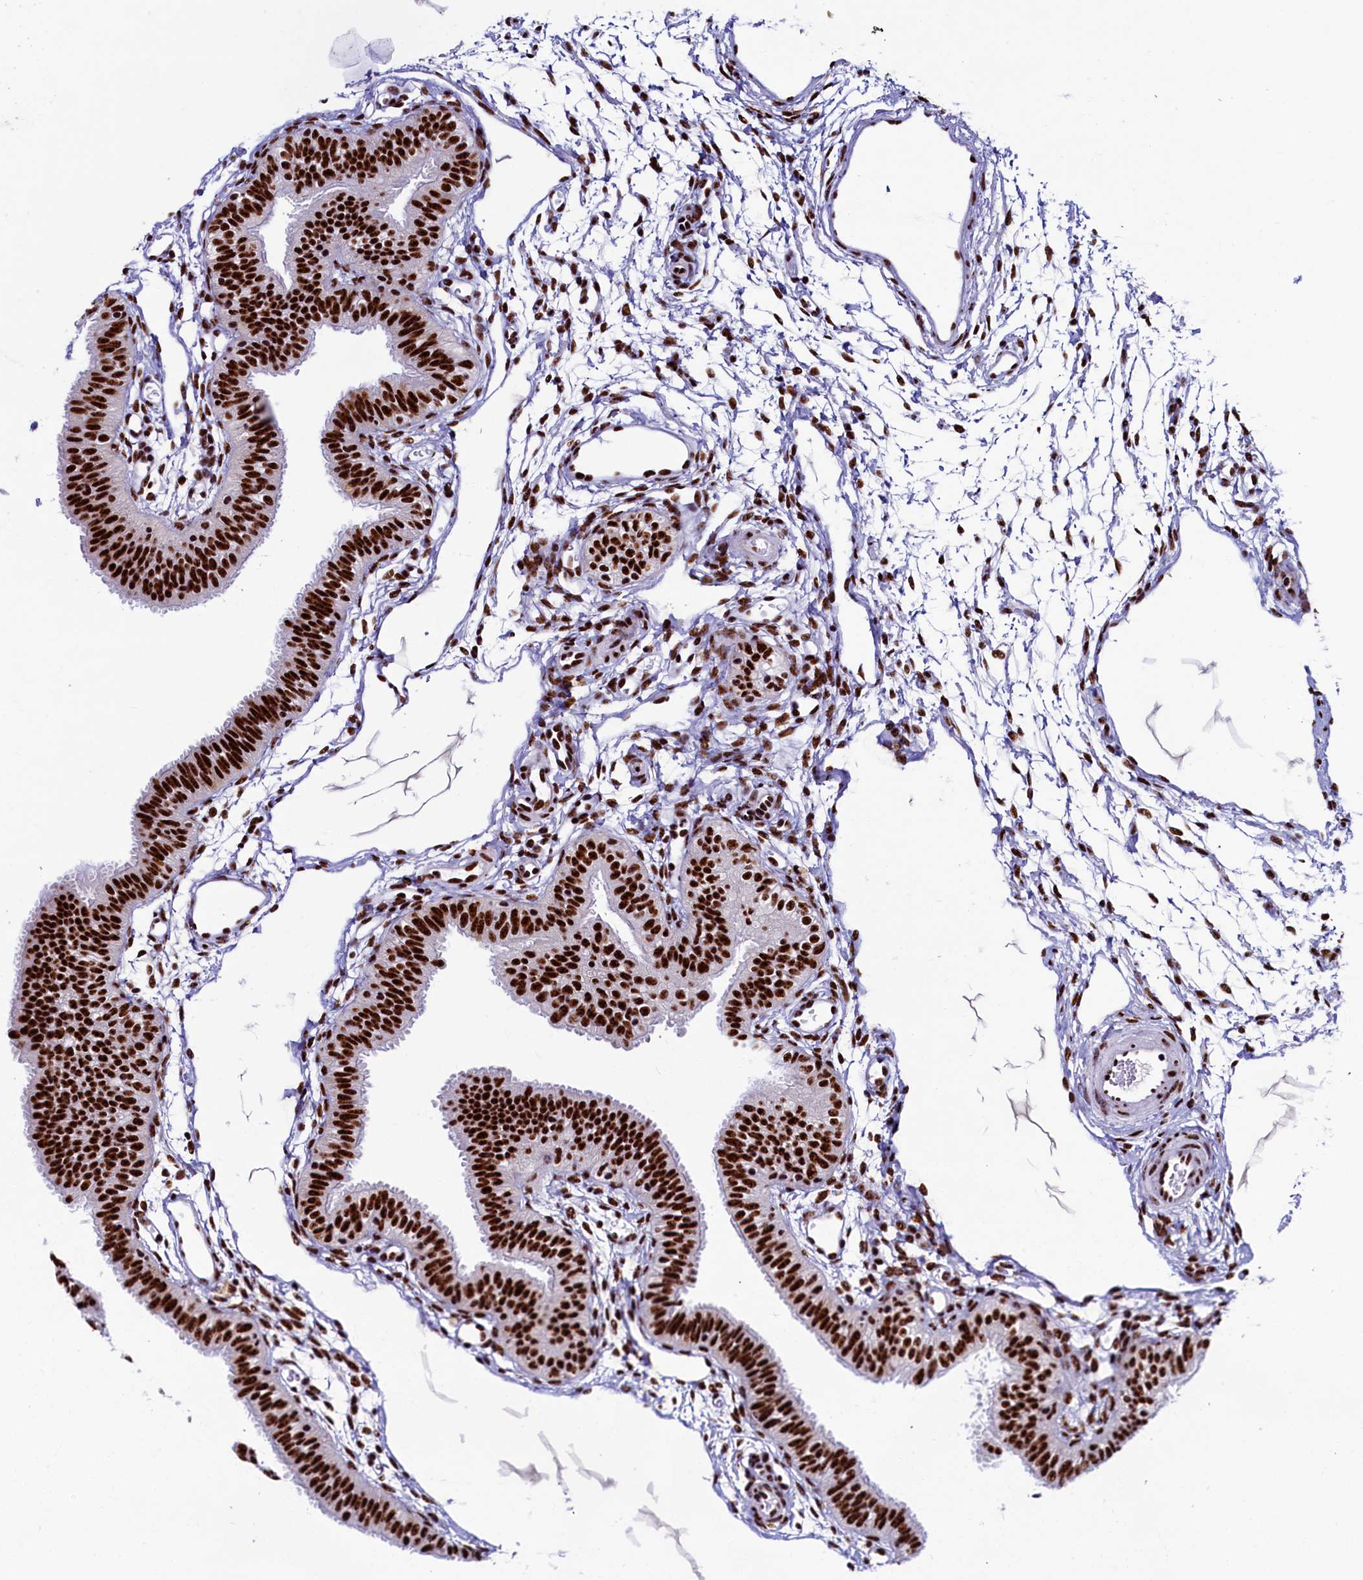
{"staining": {"intensity": "strong", "quantity": ">75%", "location": "nuclear"}, "tissue": "fallopian tube", "cell_type": "Glandular cells", "image_type": "normal", "snomed": [{"axis": "morphology", "description": "Normal tissue, NOS"}, {"axis": "topography", "description": "Fallopian tube"}], "caption": "Protein expression analysis of benign fallopian tube reveals strong nuclear staining in approximately >75% of glandular cells. (IHC, brightfield microscopy, high magnification).", "gene": "SRRM2", "patient": {"sex": "female", "age": 35}}